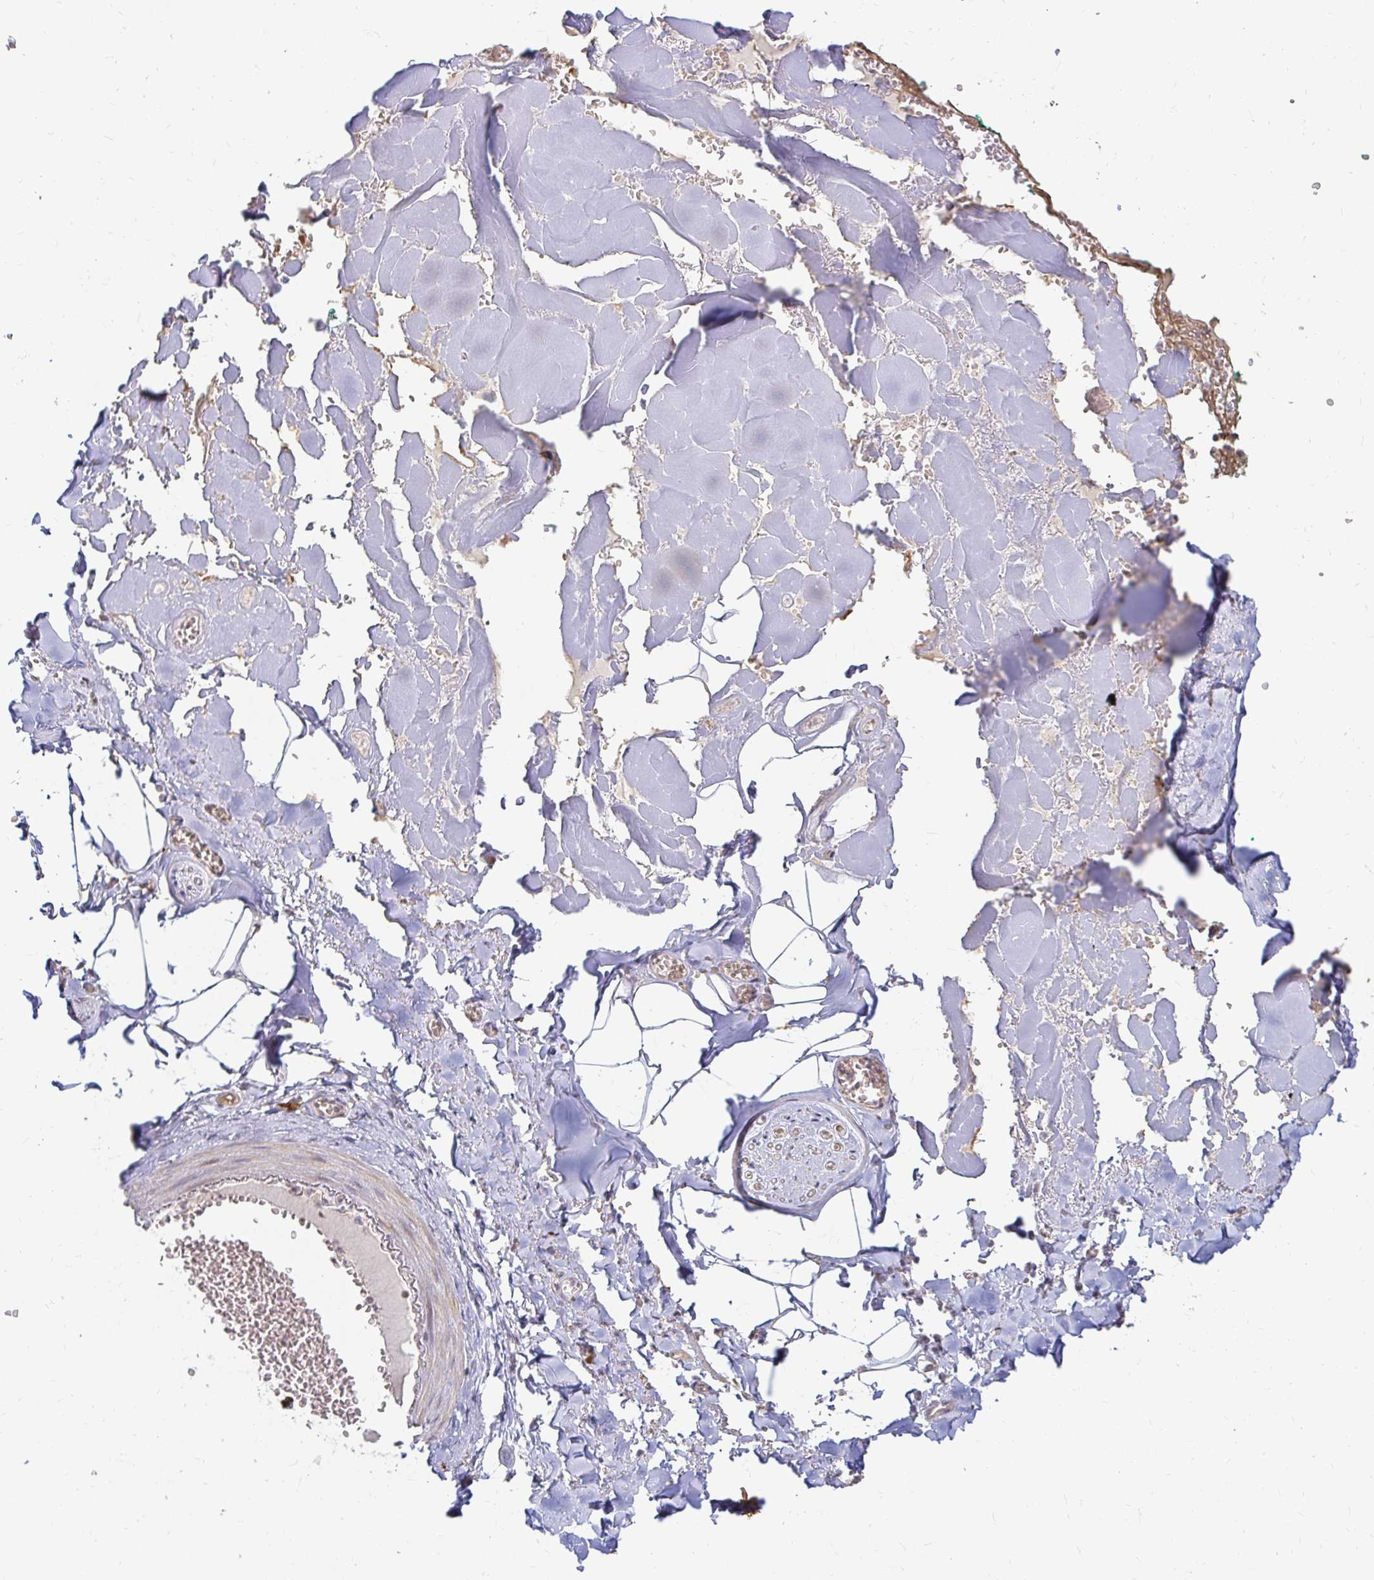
{"staining": {"intensity": "negative", "quantity": "none", "location": "none"}, "tissue": "adipose tissue", "cell_type": "Adipocytes", "image_type": "normal", "snomed": [{"axis": "morphology", "description": "Normal tissue, NOS"}, {"axis": "topography", "description": "Vulva"}, {"axis": "topography", "description": "Peripheral nerve tissue"}], "caption": "A high-resolution histopathology image shows immunohistochemistry (IHC) staining of benign adipose tissue, which shows no significant expression in adipocytes. The staining was performed using DAB (3,3'-diaminobenzidine) to visualize the protein expression in brown, while the nuclei were stained in blue with hematoxylin (Magnification: 20x).", "gene": "CAST", "patient": {"sex": "female", "age": 66}}